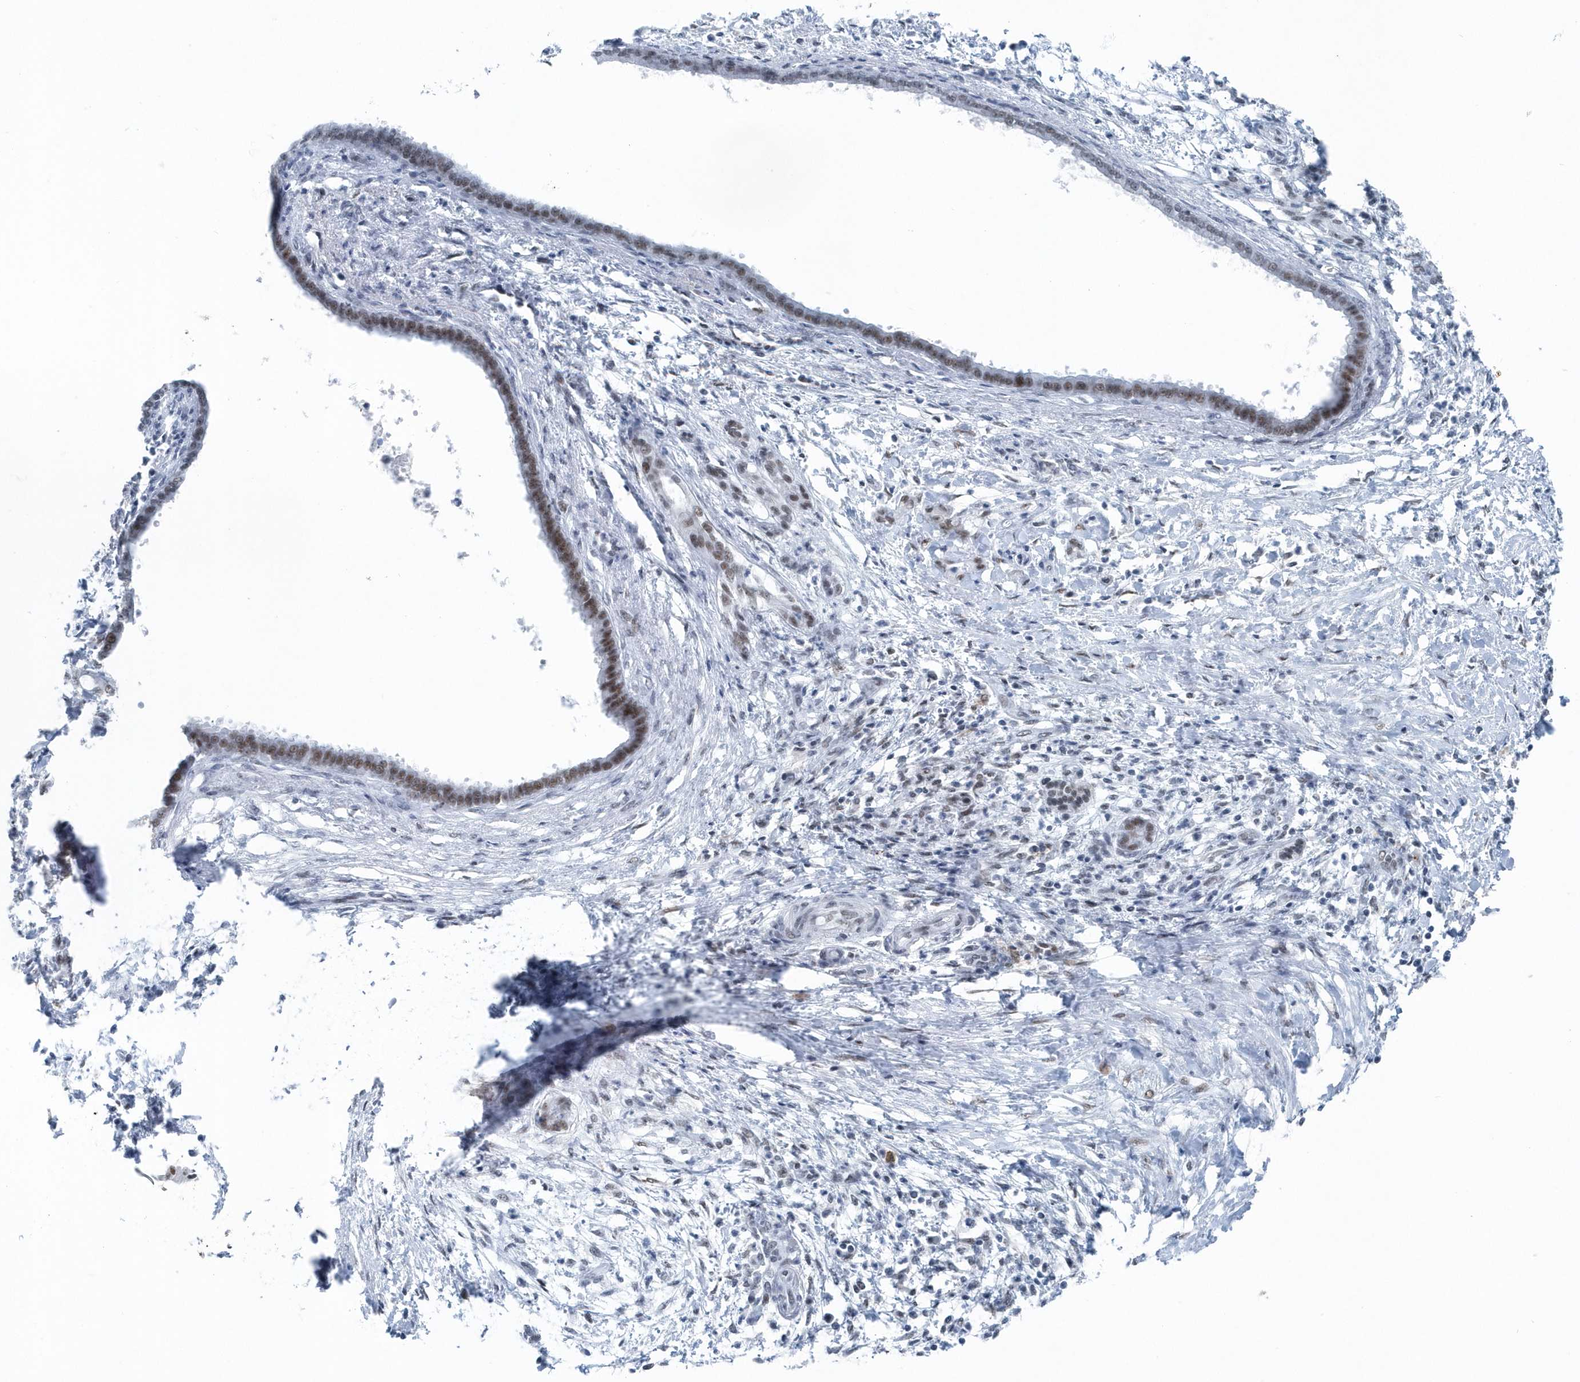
{"staining": {"intensity": "moderate", "quantity": ">75%", "location": "nuclear"}, "tissue": "pancreatic cancer", "cell_type": "Tumor cells", "image_type": "cancer", "snomed": [{"axis": "morphology", "description": "Adenocarcinoma, NOS"}, {"axis": "topography", "description": "Pancreas"}], "caption": "The photomicrograph displays immunohistochemical staining of pancreatic cancer (adenocarcinoma). There is moderate nuclear positivity is appreciated in approximately >75% of tumor cells. The staining was performed using DAB to visualize the protein expression in brown, while the nuclei were stained in blue with hematoxylin (Magnification: 20x).", "gene": "FIP1L1", "patient": {"sex": "female", "age": 55}}